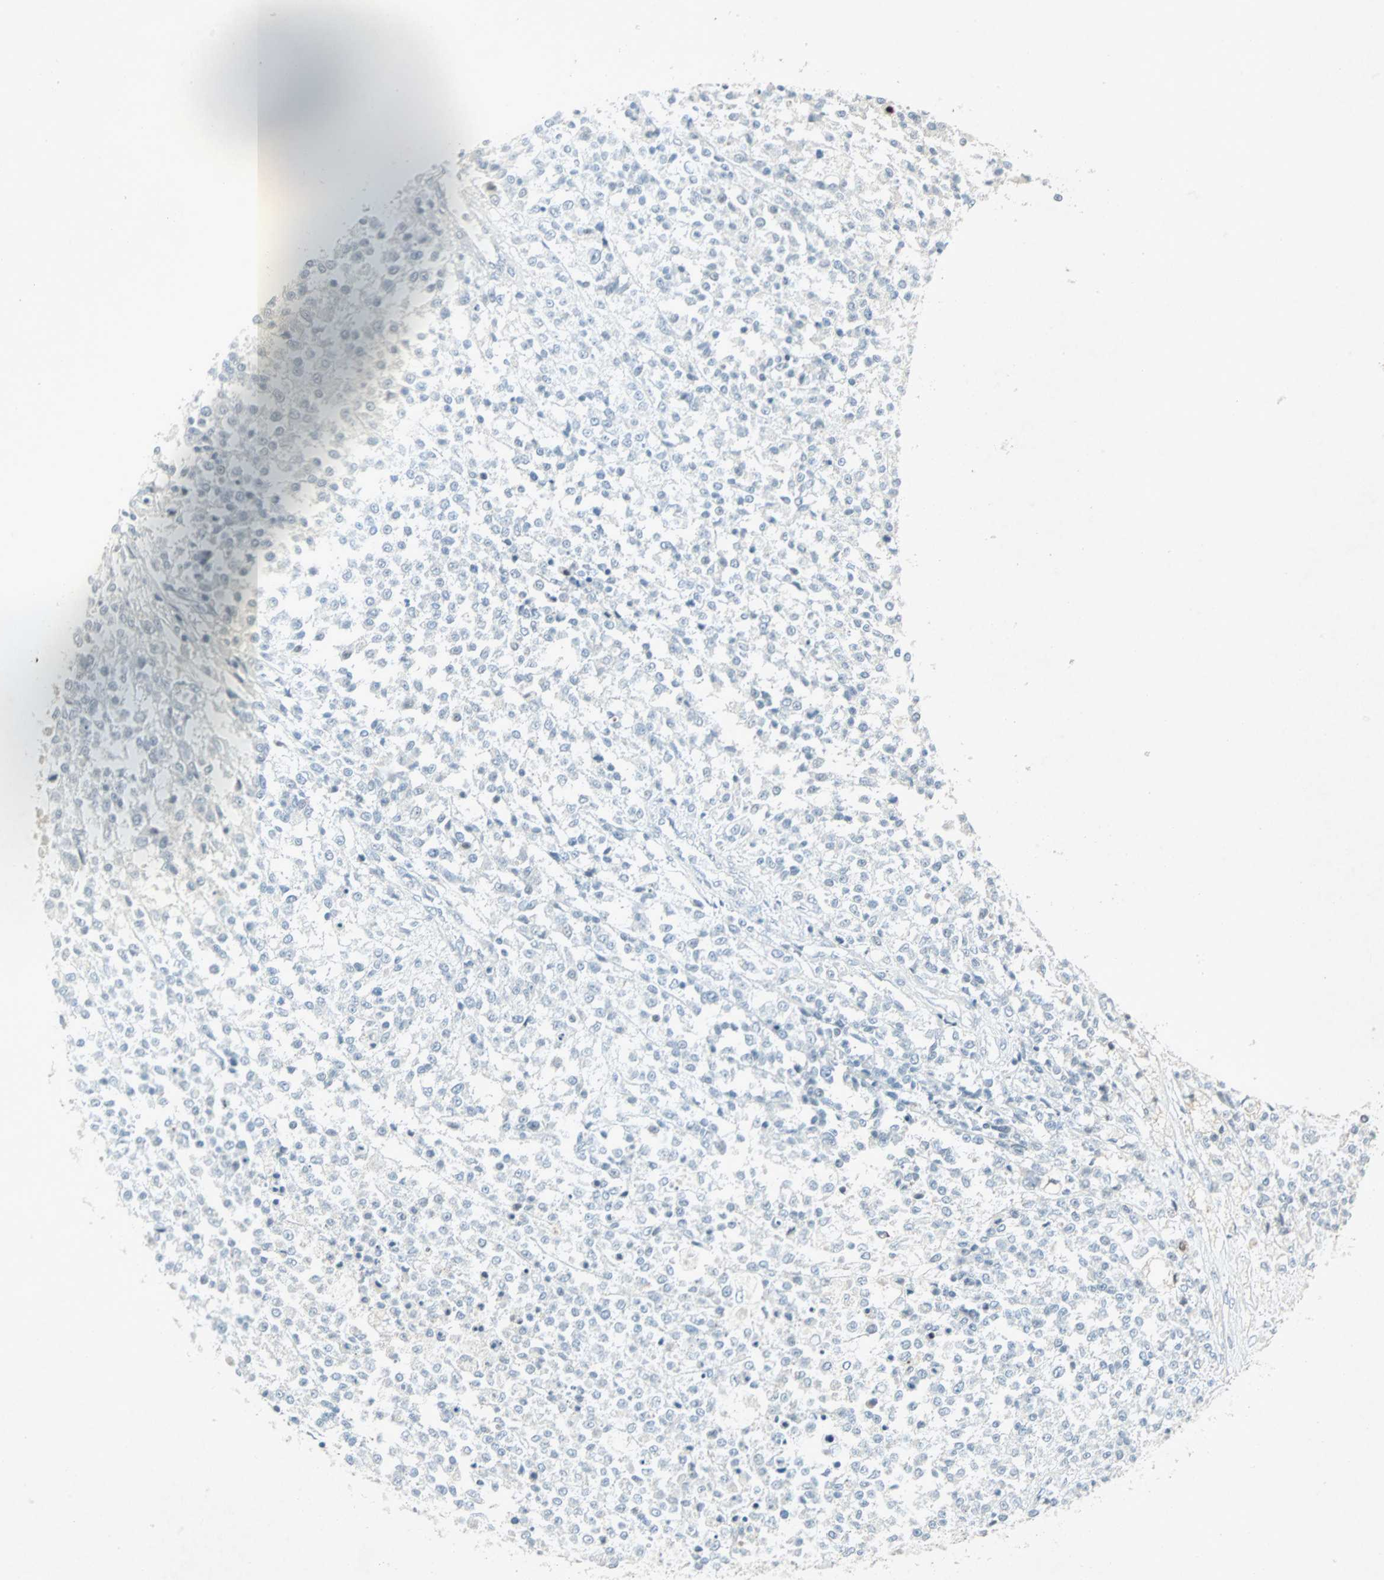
{"staining": {"intensity": "negative", "quantity": "none", "location": "none"}, "tissue": "testis cancer", "cell_type": "Tumor cells", "image_type": "cancer", "snomed": [{"axis": "morphology", "description": "Seminoma, NOS"}, {"axis": "topography", "description": "Testis"}], "caption": "The photomicrograph exhibits no significant staining in tumor cells of testis seminoma.", "gene": "LANCL3", "patient": {"sex": "male", "age": 59}}